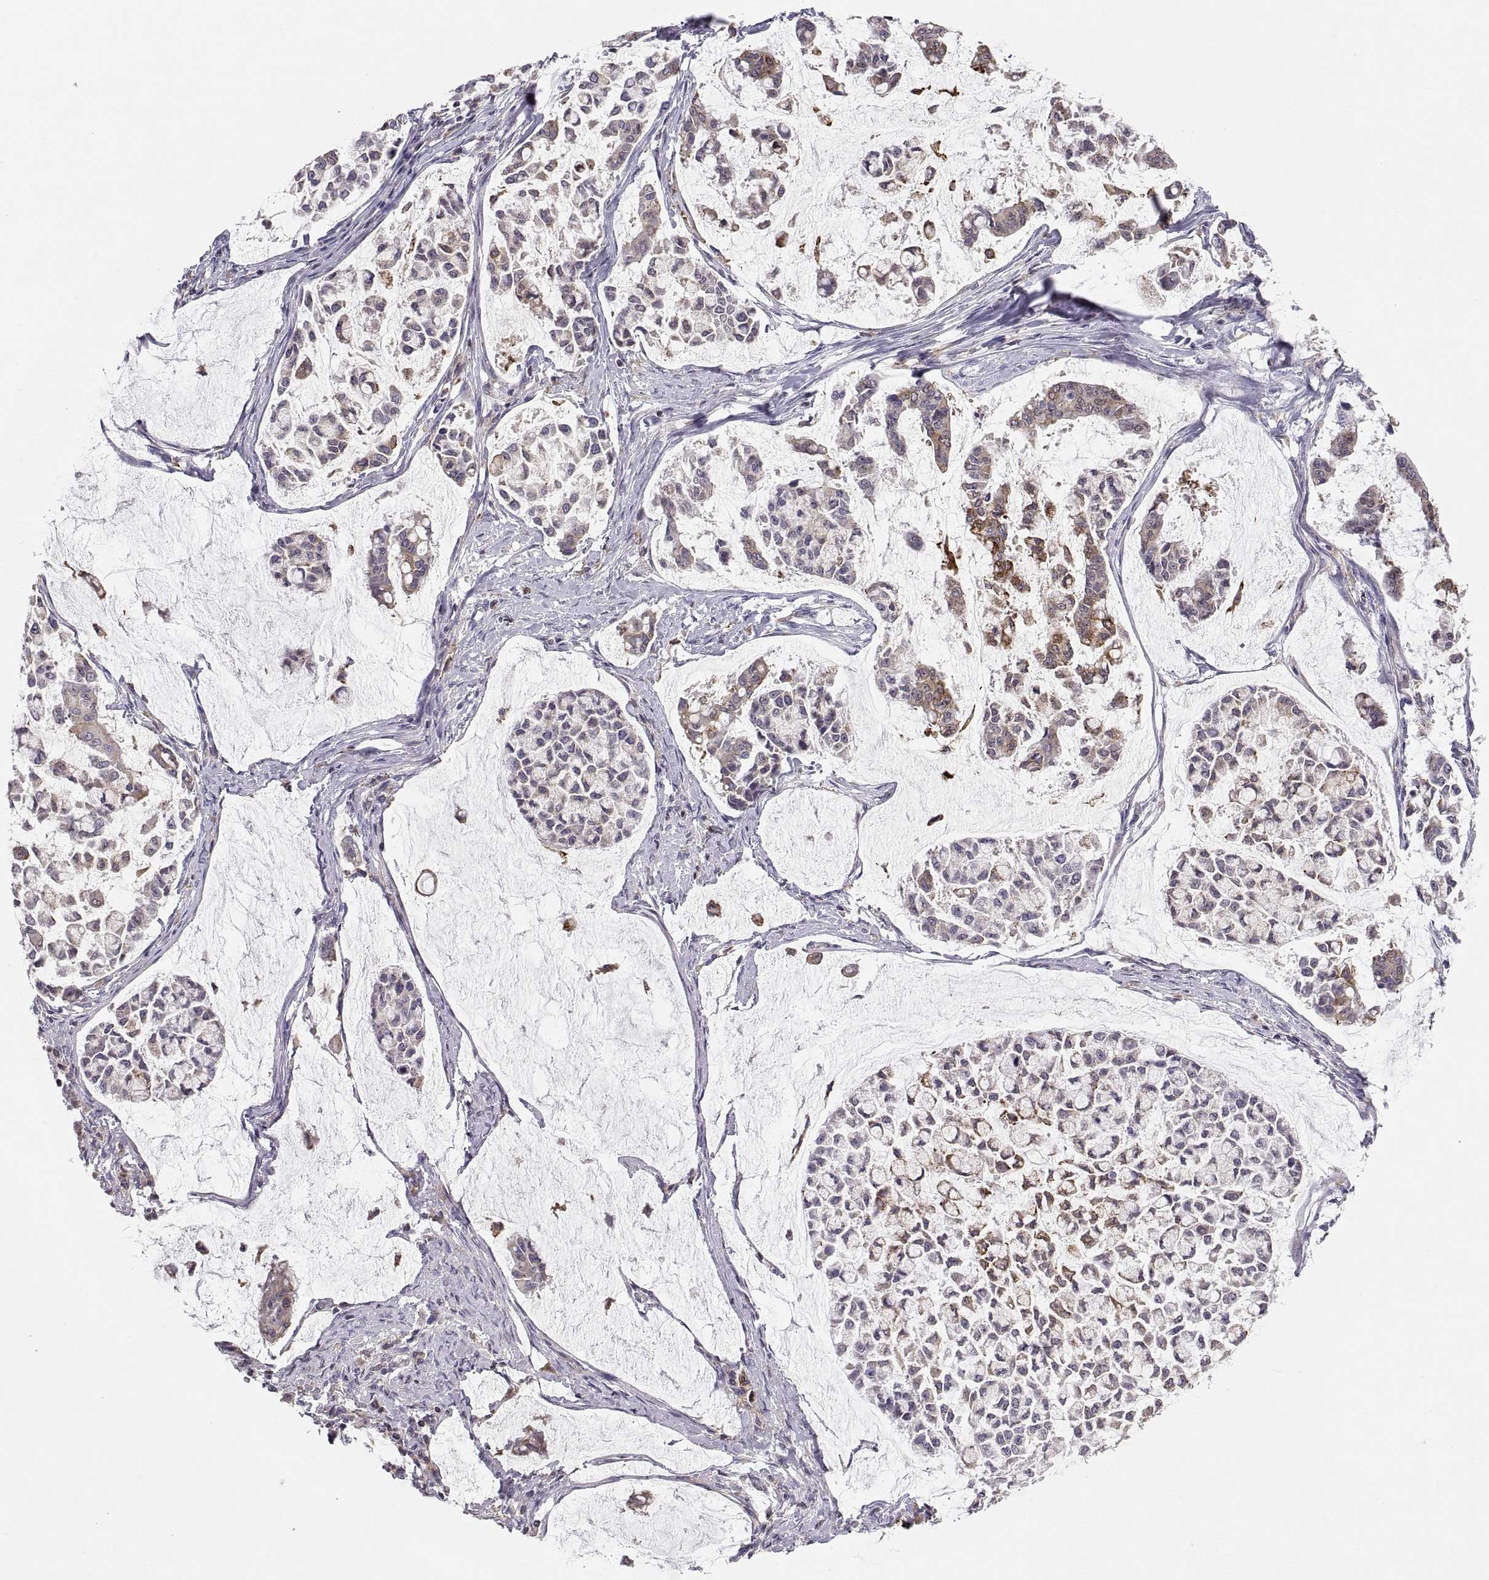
{"staining": {"intensity": "moderate", "quantity": "25%-75%", "location": "cytoplasmic/membranous"}, "tissue": "stomach cancer", "cell_type": "Tumor cells", "image_type": "cancer", "snomed": [{"axis": "morphology", "description": "Adenocarcinoma, NOS"}, {"axis": "topography", "description": "Stomach"}], "caption": "Human stomach cancer (adenocarcinoma) stained for a protein (brown) exhibits moderate cytoplasmic/membranous positive expression in about 25%-75% of tumor cells.", "gene": "ERO1A", "patient": {"sex": "male", "age": 82}}